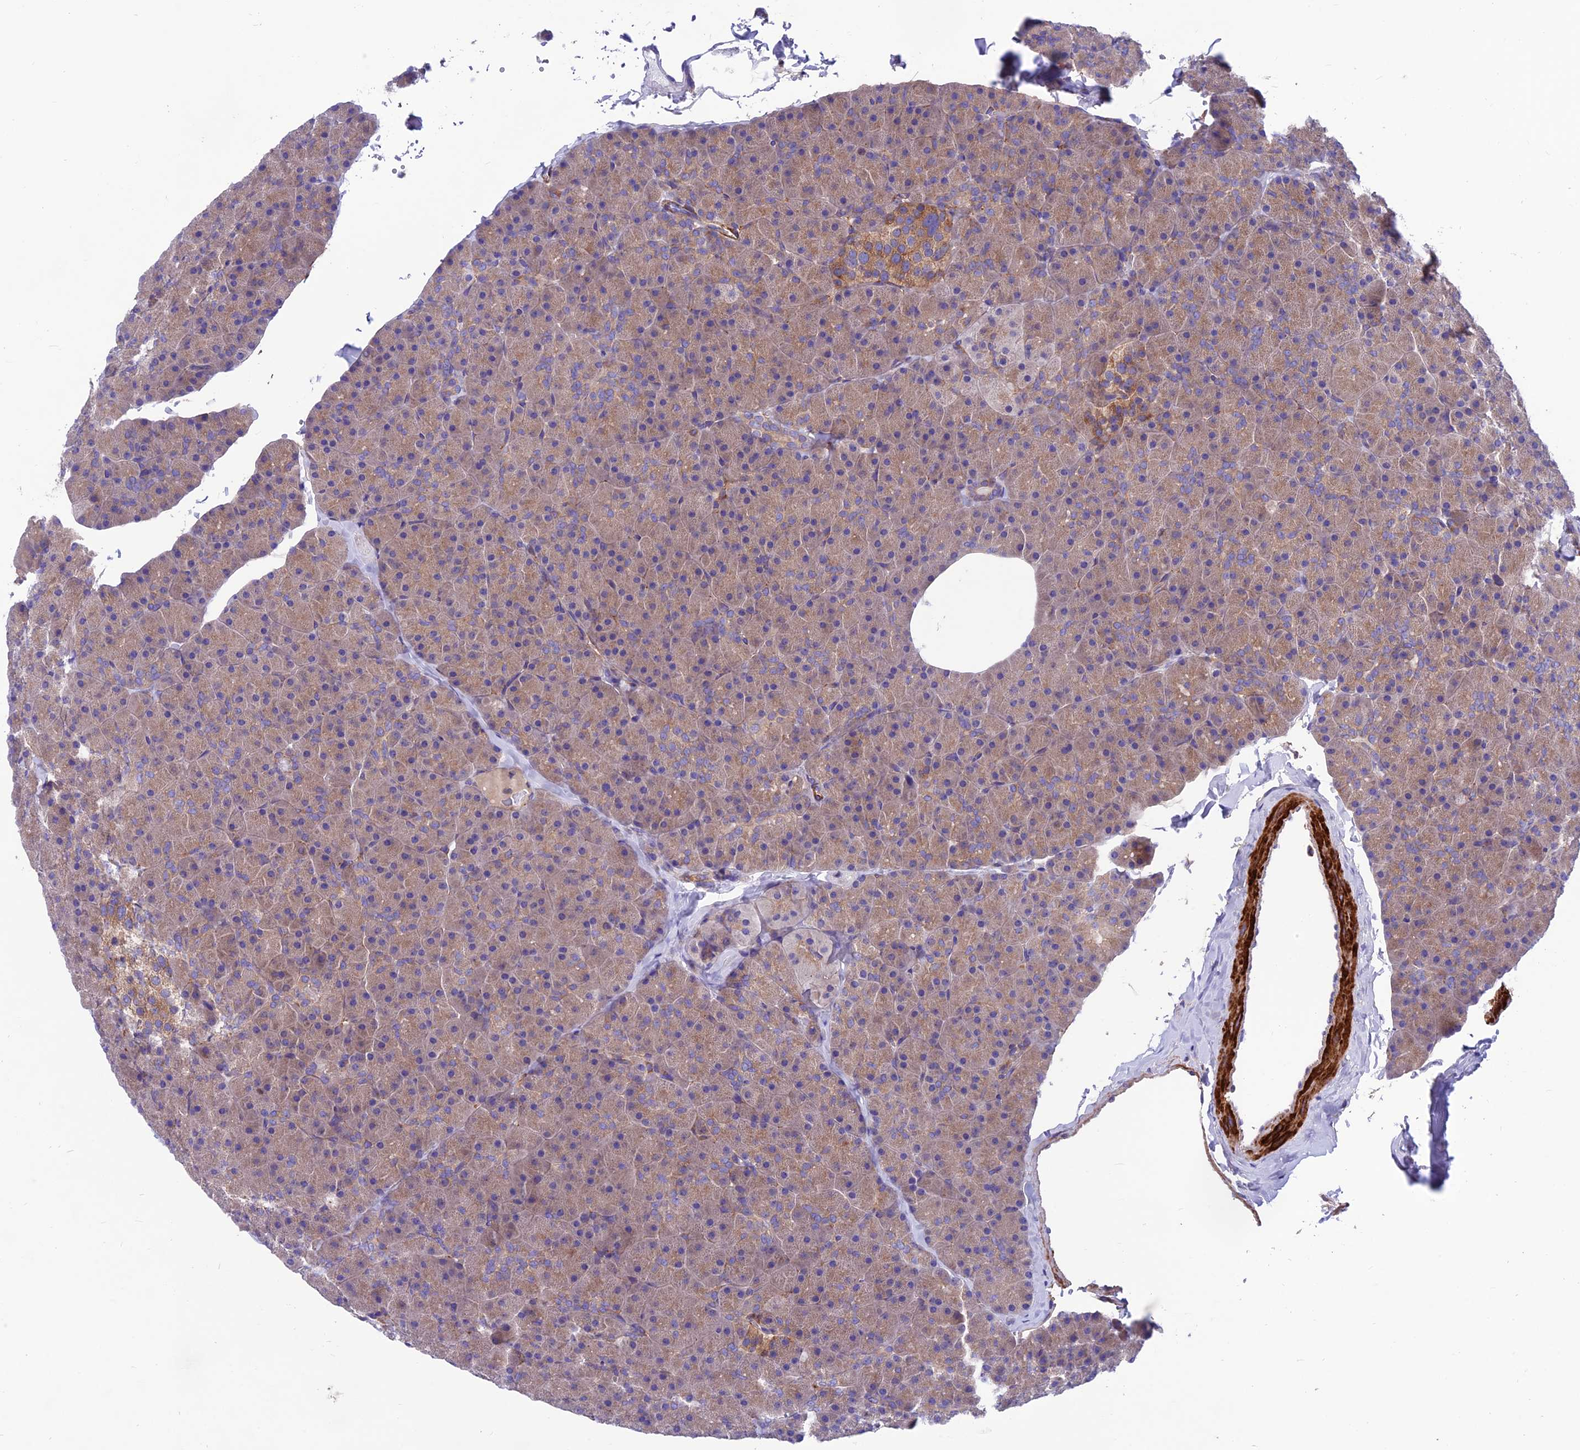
{"staining": {"intensity": "weak", "quantity": ">75%", "location": "cytoplasmic/membranous"}, "tissue": "pancreas", "cell_type": "Exocrine glandular cells", "image_type": "normal", "snomed": [{"axis": "morphology", "description": "Normal tissue, NOS"}, {"axis": "topography", "description": "Pancreas"}], "caption": "Immunohistochemical staining of benign pancreas demonstrates weak cytoplasmic/membranous protein positivity in about >75% of exocrine glandular cells. The protein of interest is shown in brown color, while the nuclei are stained blue.", "gene": "VPS16", "patient": {"sex": "male", "age": 36}}